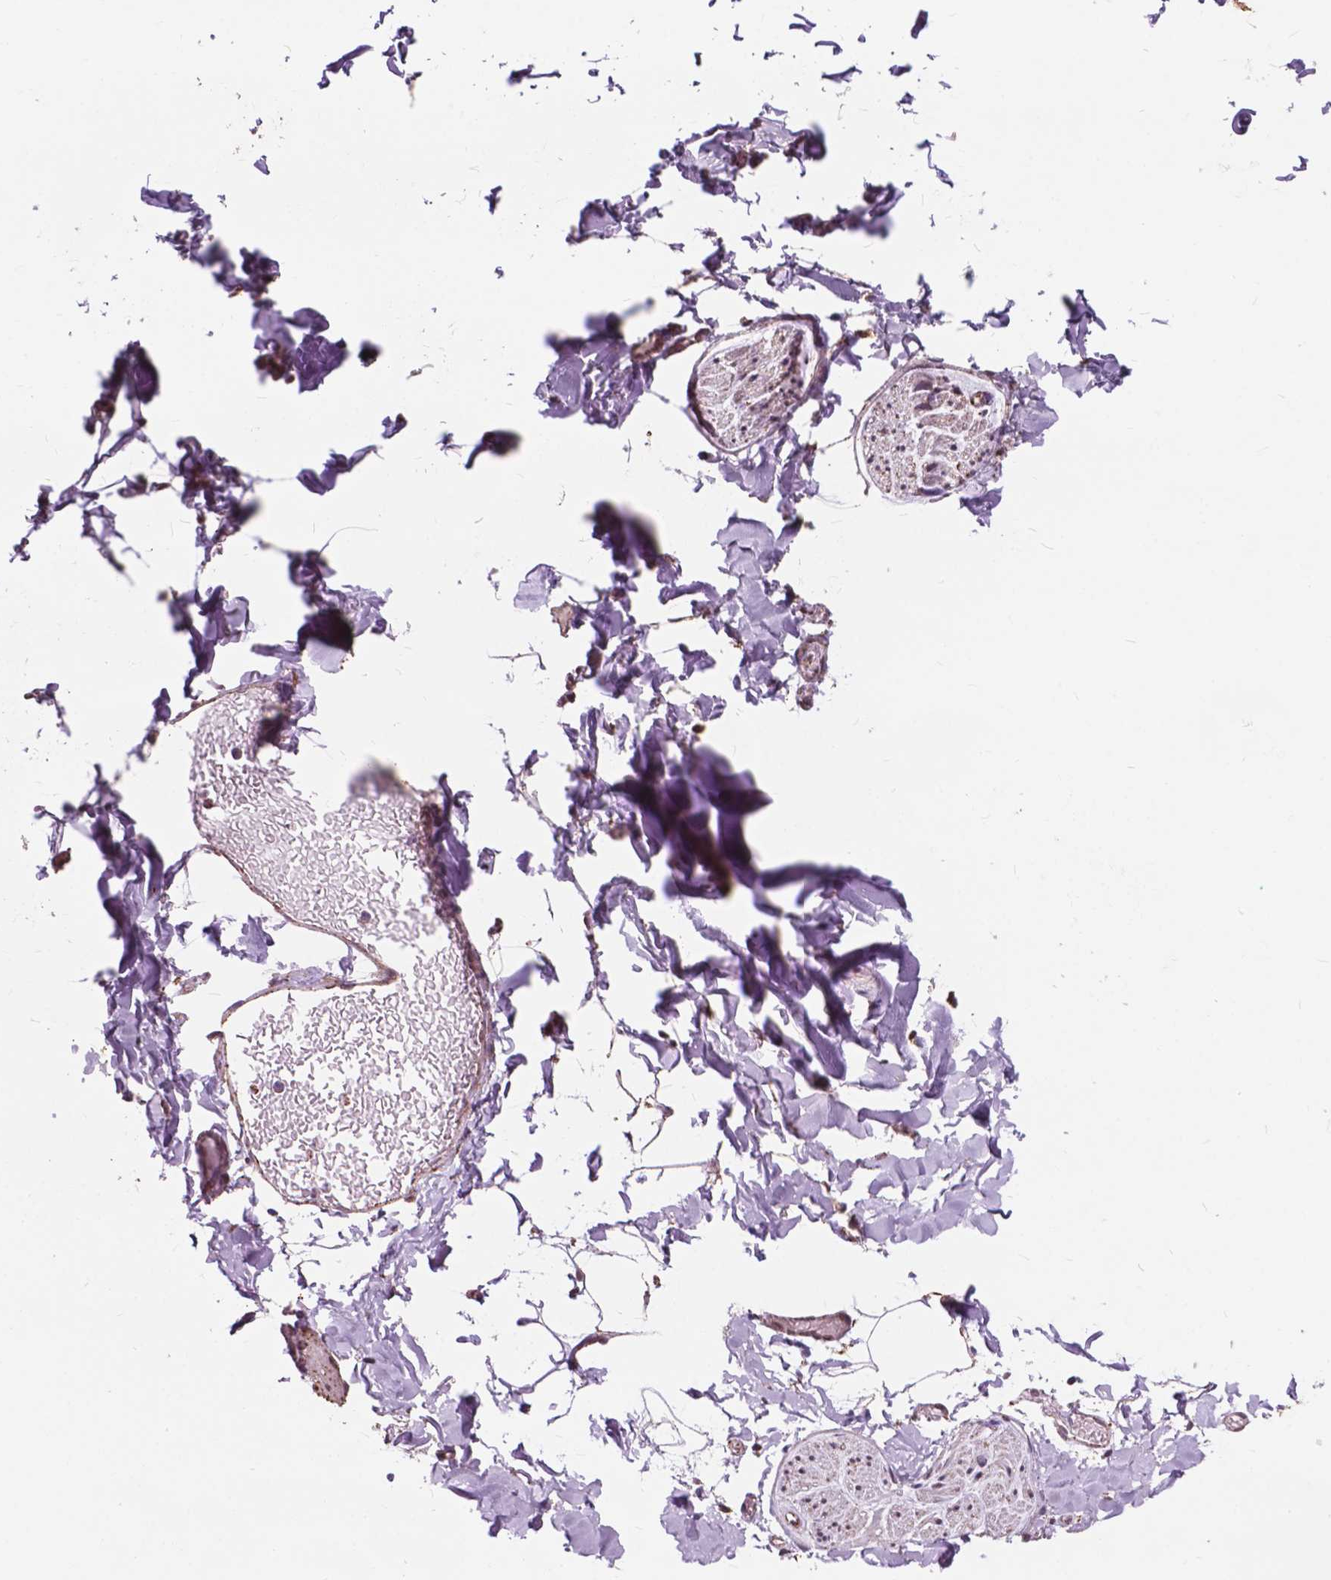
{"staining": {"intensity": "weak", "quantity": "25%-75%", "location": "cytoplasmic/membranous"}, "tissue": "adipose tissue", "cell_type": "Adipocytes", "image_type": "normal", "snomed": [{"axis": "morphology", "description": "Normal tissue, NOS"}, {"axis": "topography", "description": "Gallbladder"}, {"axis": "topography", "description": "Peripheral nerve tissue"}], "caption": "Protein expression by IHC exhibits weak cytoplasmic/membranous expression in approximately 25%-75% of adipocytes in normal adipose tissue.", "gene": "SCOC", "patient": {"sex": "female", "age": 45}}